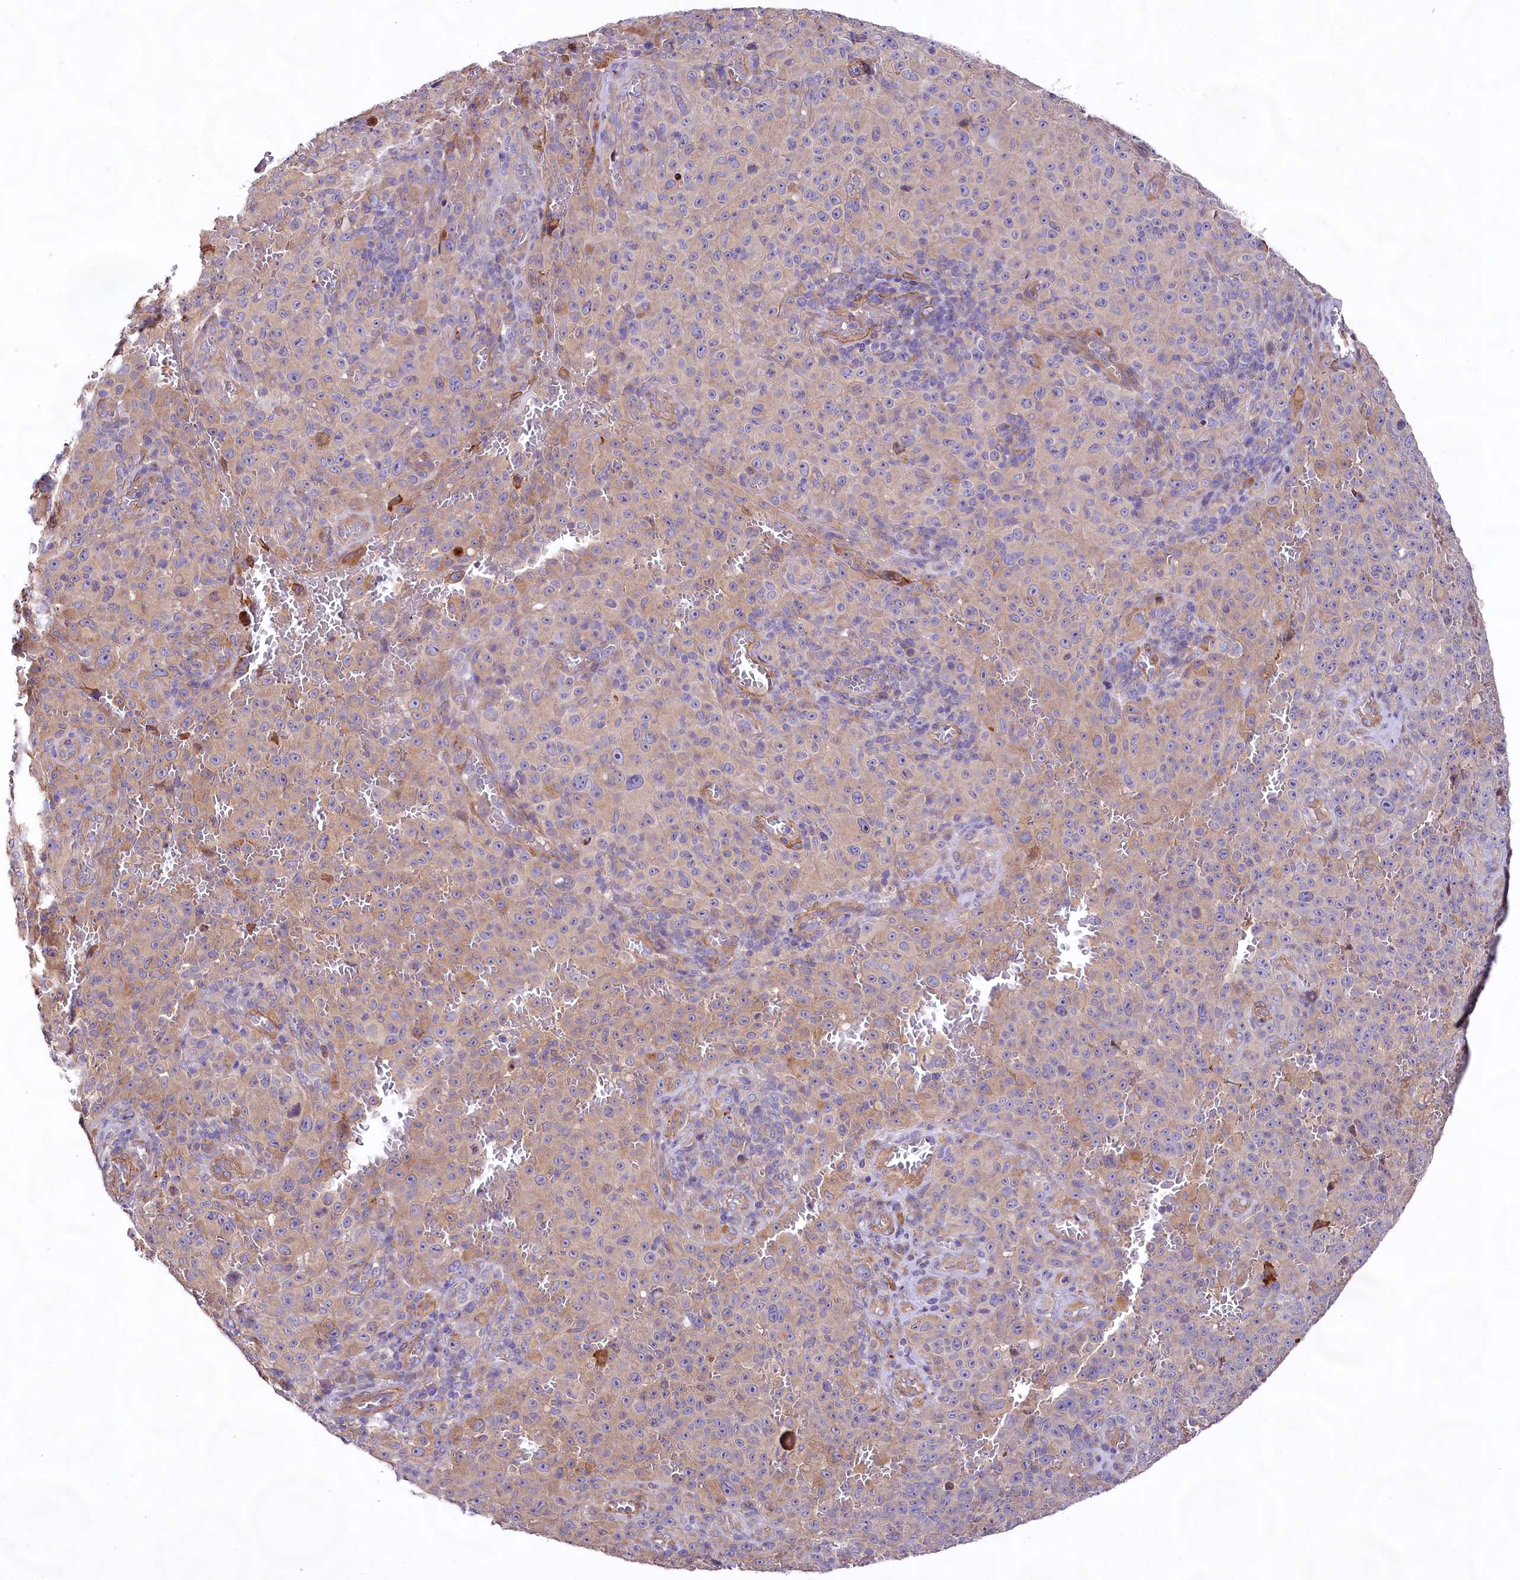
{"staining": {"intensity": "weak", "quantity": ">75%", "location": "cytoplasmic/membranous"}, "tissue": "melanoma", "cell_type": "Tumor cells", "image_type": "cancer", "snomed": [{"axis": "morphology", "description": "Malignant melanoma, NOS"}, {"axis": "topography", "description": "Skin"}], "caption": "This is a photomicrograph of immunohistochemistry (IHC) staining of melanoma, which shows weak staining in the cytoplasmic/membranous of tumor cells.", "gene": "VPS11", "patient": {"sex": "female", "age": 82}}